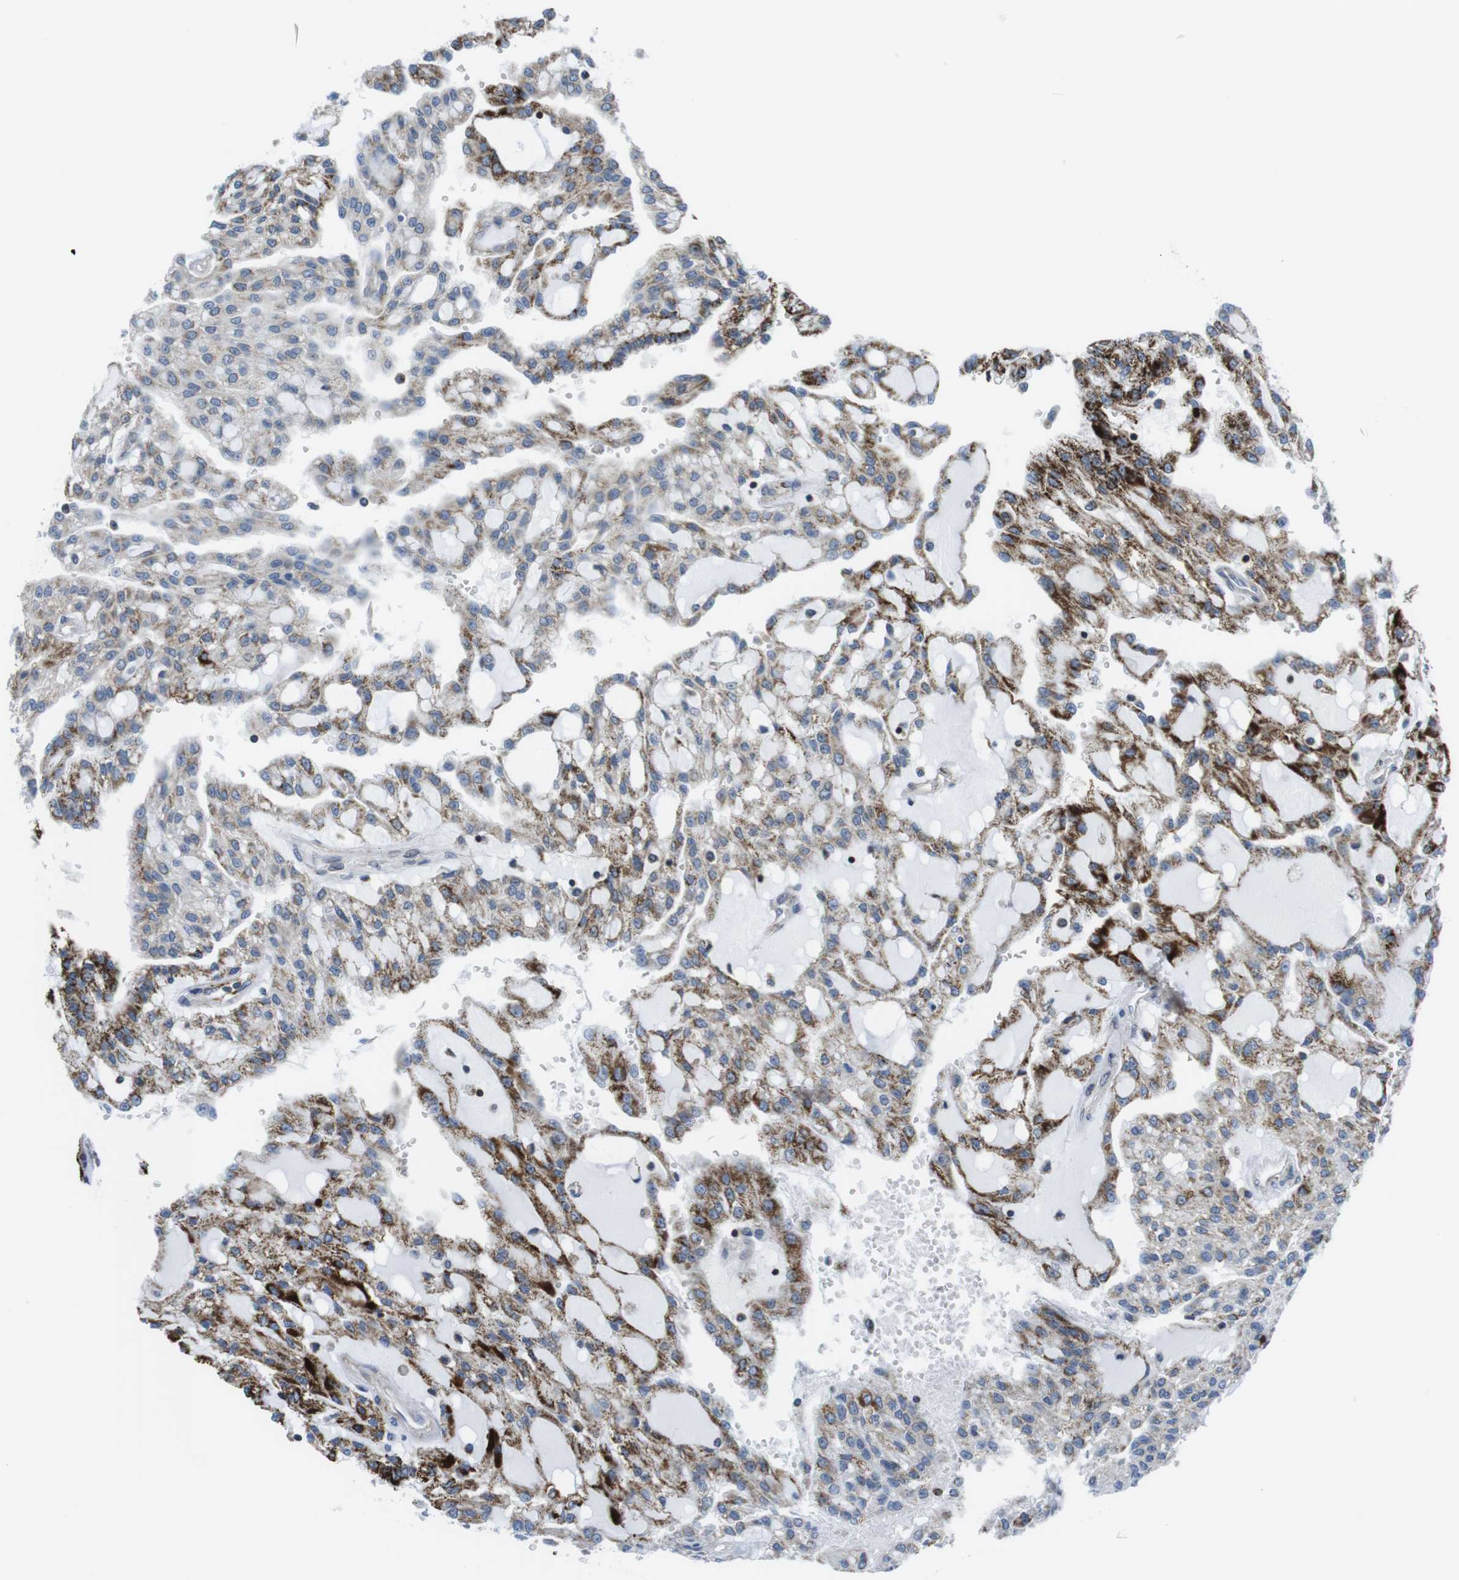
{"staining": {"intensity": "moderate", "quantity": "<25%", "location": "cytoplasmic/membranous"}, "tissue": "renal cancer", "cell_type": "Tumor cells", "image_type": "cancer", "snomed": [{"axis": "morphology", "description": "Adenocarcinoma, NOS"}, {"axis": "topography", "description": "Kidney"}], "caption": "A brown stain shows moderate cytoplasmic/membranous positivity of a protein in human adenocarcinoma (renal) tumor cells.", "gene": "KCNE3", "patient": {"sex": "male", "age": 63}}